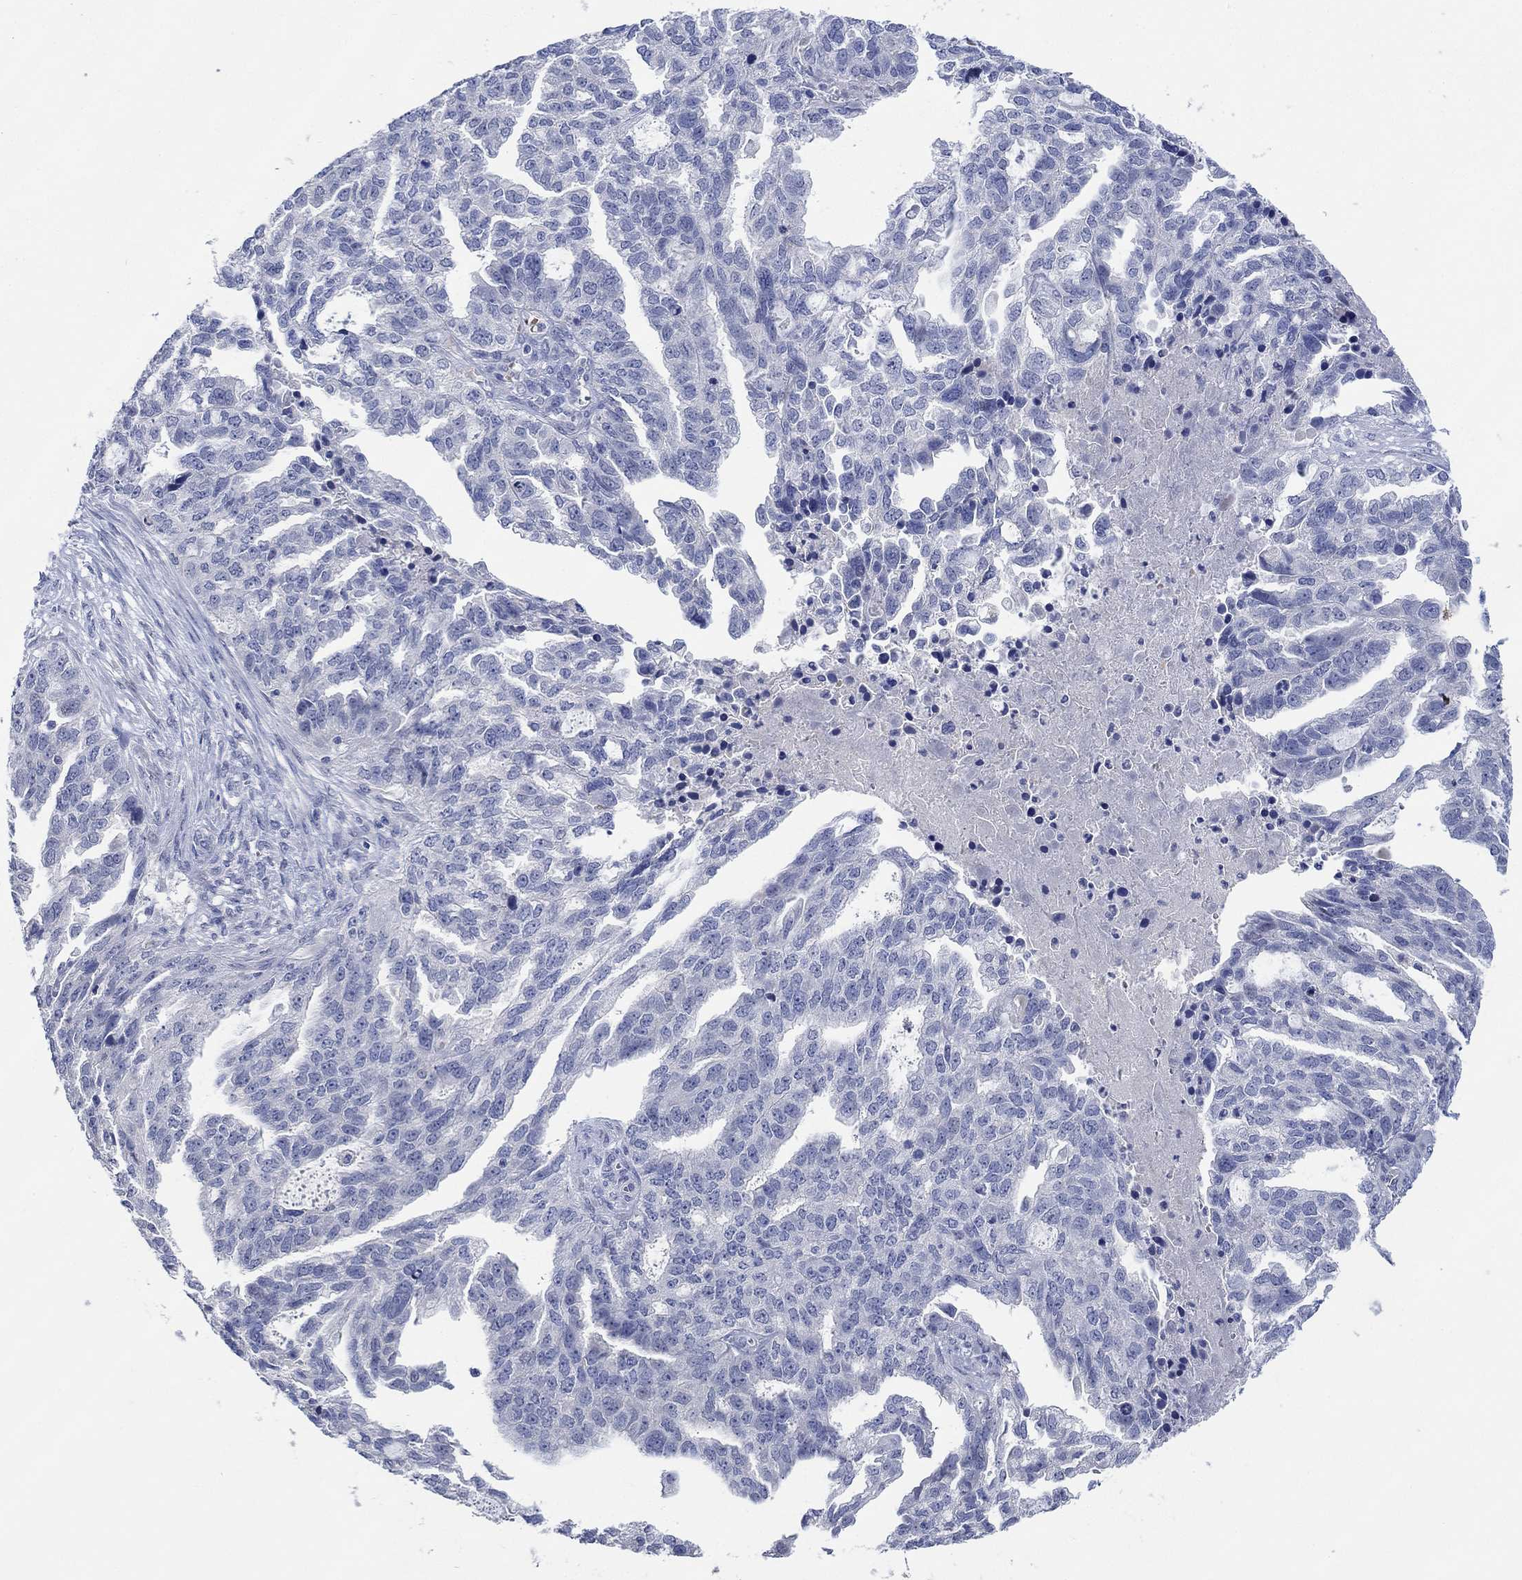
{"staining": {"intensity": "negative", "quantity": "none", "location": "none"}, "tissue": "ovarian cancer", "cell_type": "Tumor cells", "image_type": "cancer", "snomed": [{"axis": "morphology", "description": "Cystadenocarcinoma, serous, NOS"}, {"axis": "topography", "description": "Ovary"}], "caption": "A high-resolution photomicrograph shows immunohistochemistry staining of ovarian cancer (serous cystadenocarcinoma), which displays no significant staining in tumor cells.", "gene": "DLK1", "patient": {"sex": "female", "age": 51}}